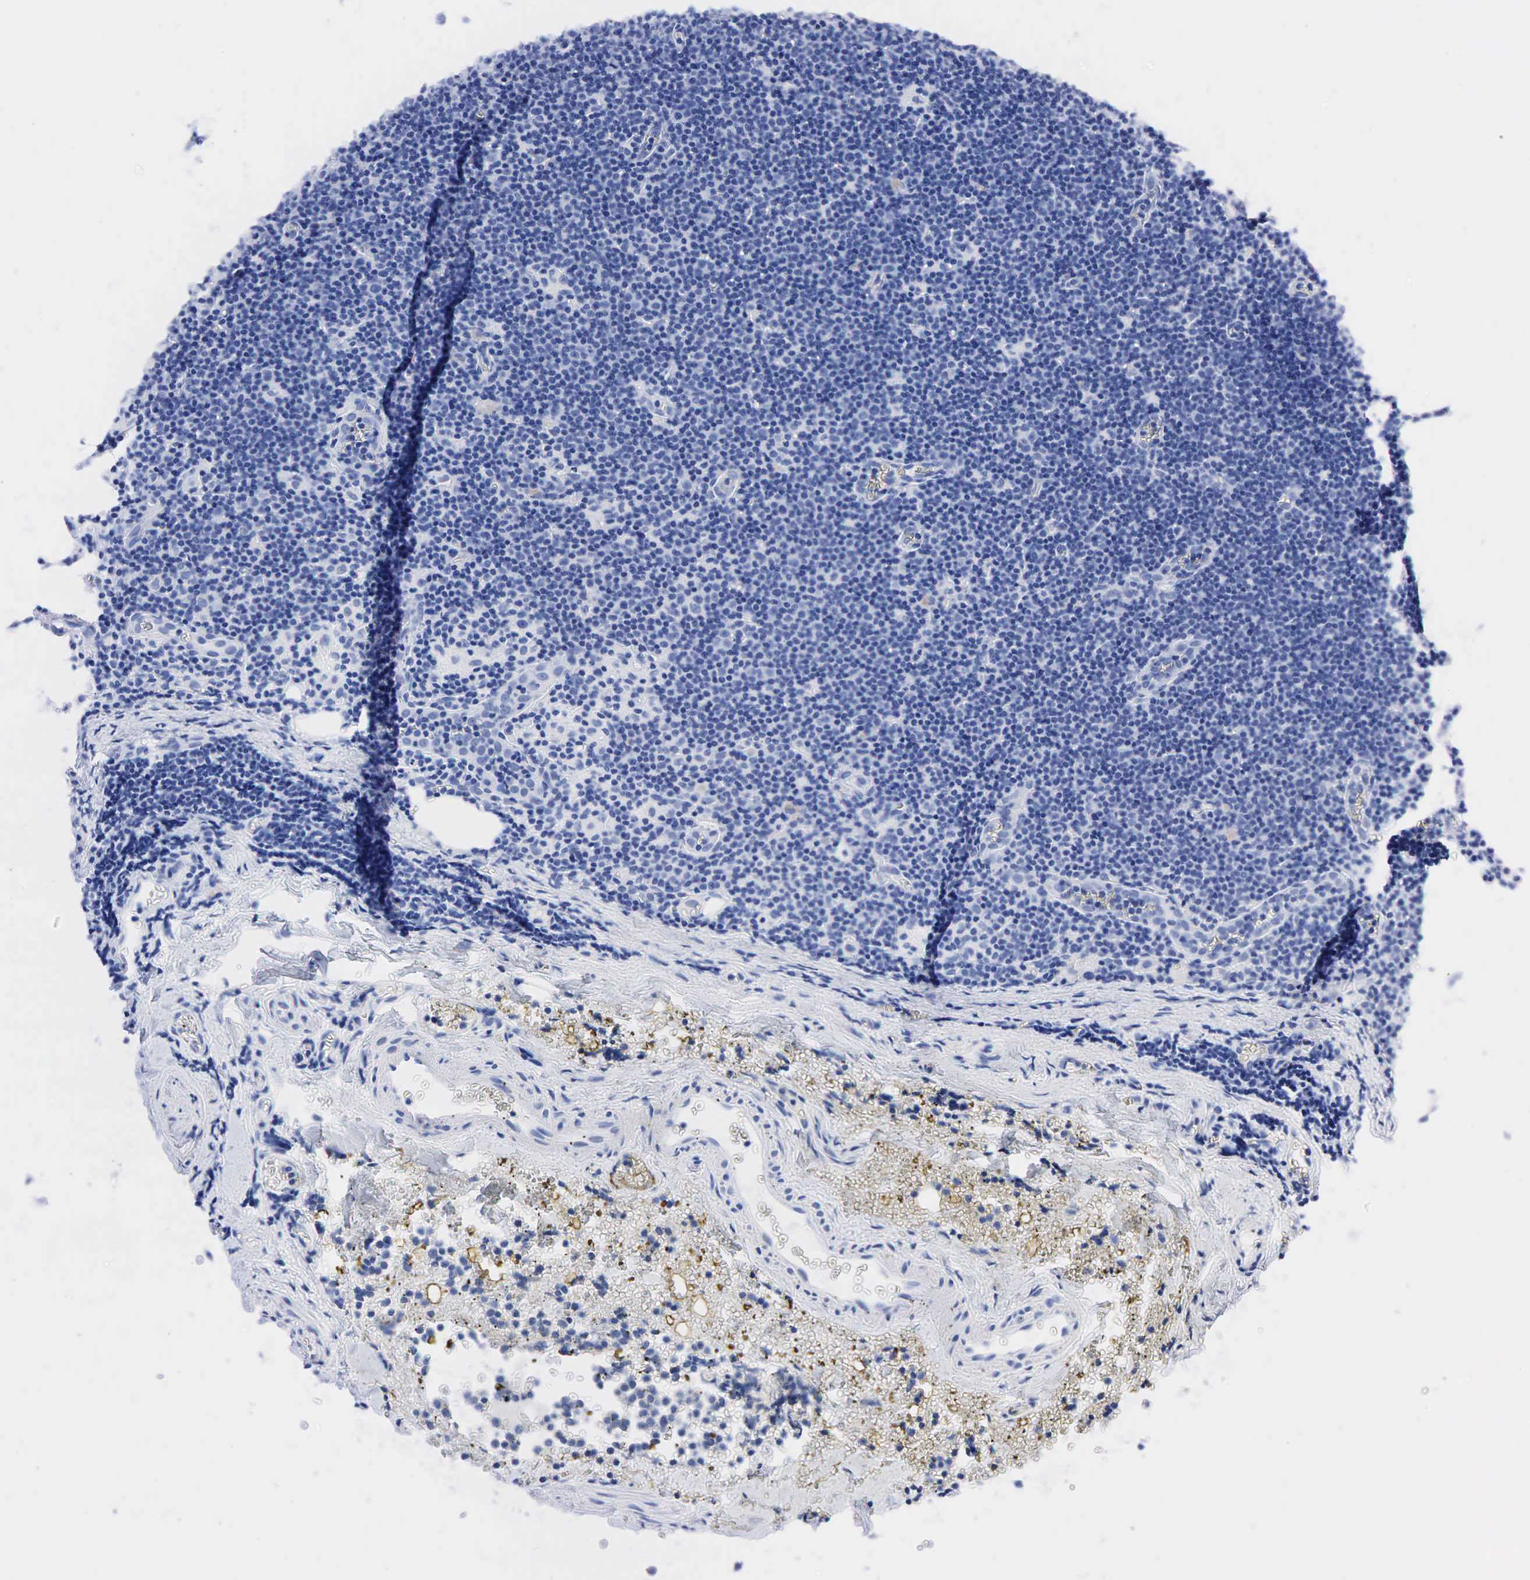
{"staining": {"intensity": "negative", "quantity": "none", "location": "none"}, "tissue": "lymphoma", "cell_type": "Tumor cells", "image_type": "cancer", "snomed": [{"axis": "morphology", "description": "Malignant lymphoma, non-Hodgkin's type, Low grade"}, {"axis": "topography", "description": "Lymph node"}], "caption": "Immunohistochemistry (IHC) of human lymphoma reveals no positivity in tumor cells.", "gene": "NKX2-1", "patient": {"sex": "male", "age": 57}}